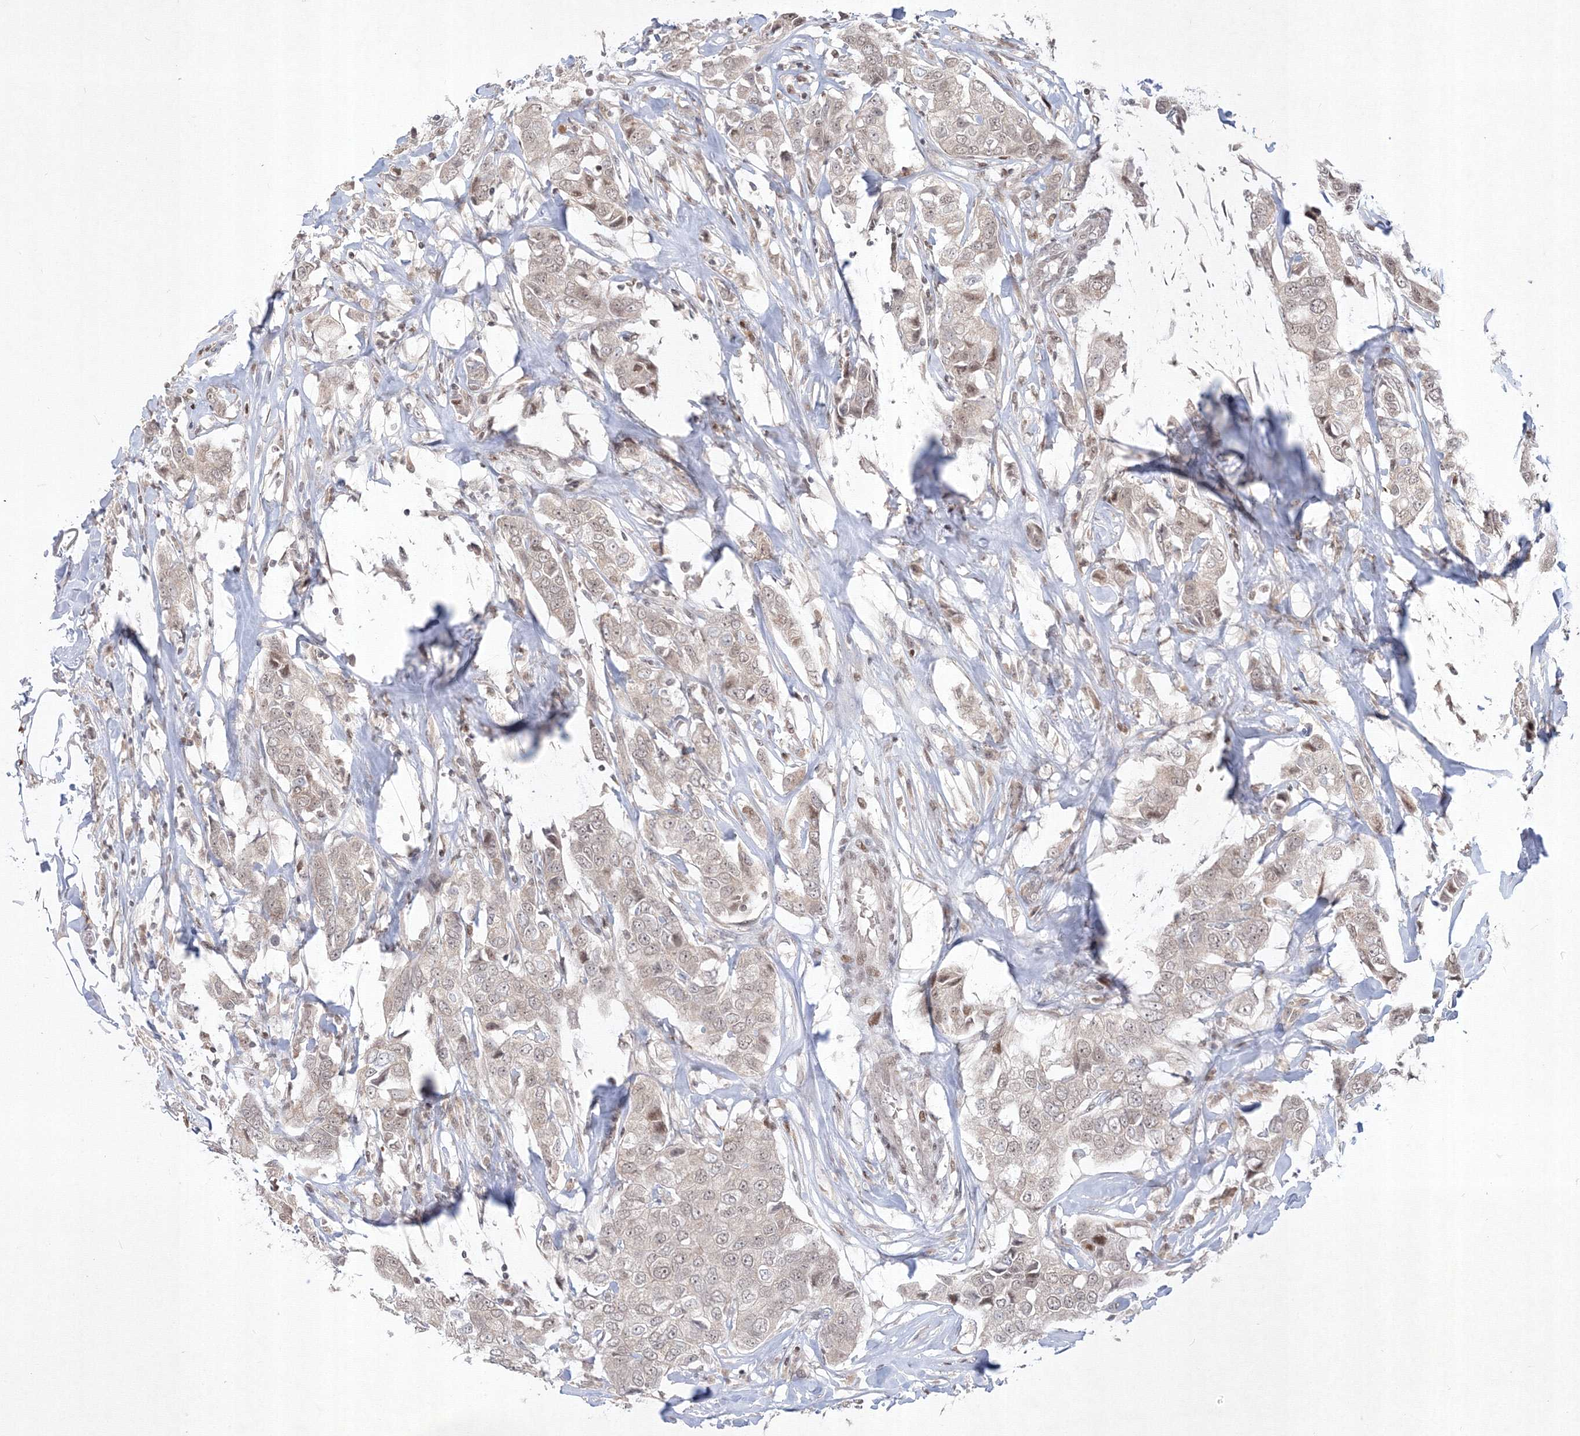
{"staining": {"intensity": "negative", "quantity": "none", "location": "none"}, "tissue": "breast cancer", "cell_type": "Tumor cells", "image_type": "cancer", "snomed": [{"axis": "morphology", "description": "Duct carcinoma"}, {"axis": "topography", "description": "Breast"}], "caption": "Tumor cells are negative for protein expression in human breast infiltrating ductal carcinoma. Brightfield microscopy of immunohistochemistry stained with DAB (3,3'-diaminobenzidine) (brown) and hematoxylin (blue), captured at high magnification.", "gene": "TAB1", "patient": {"sex": "female", "age": 80}}